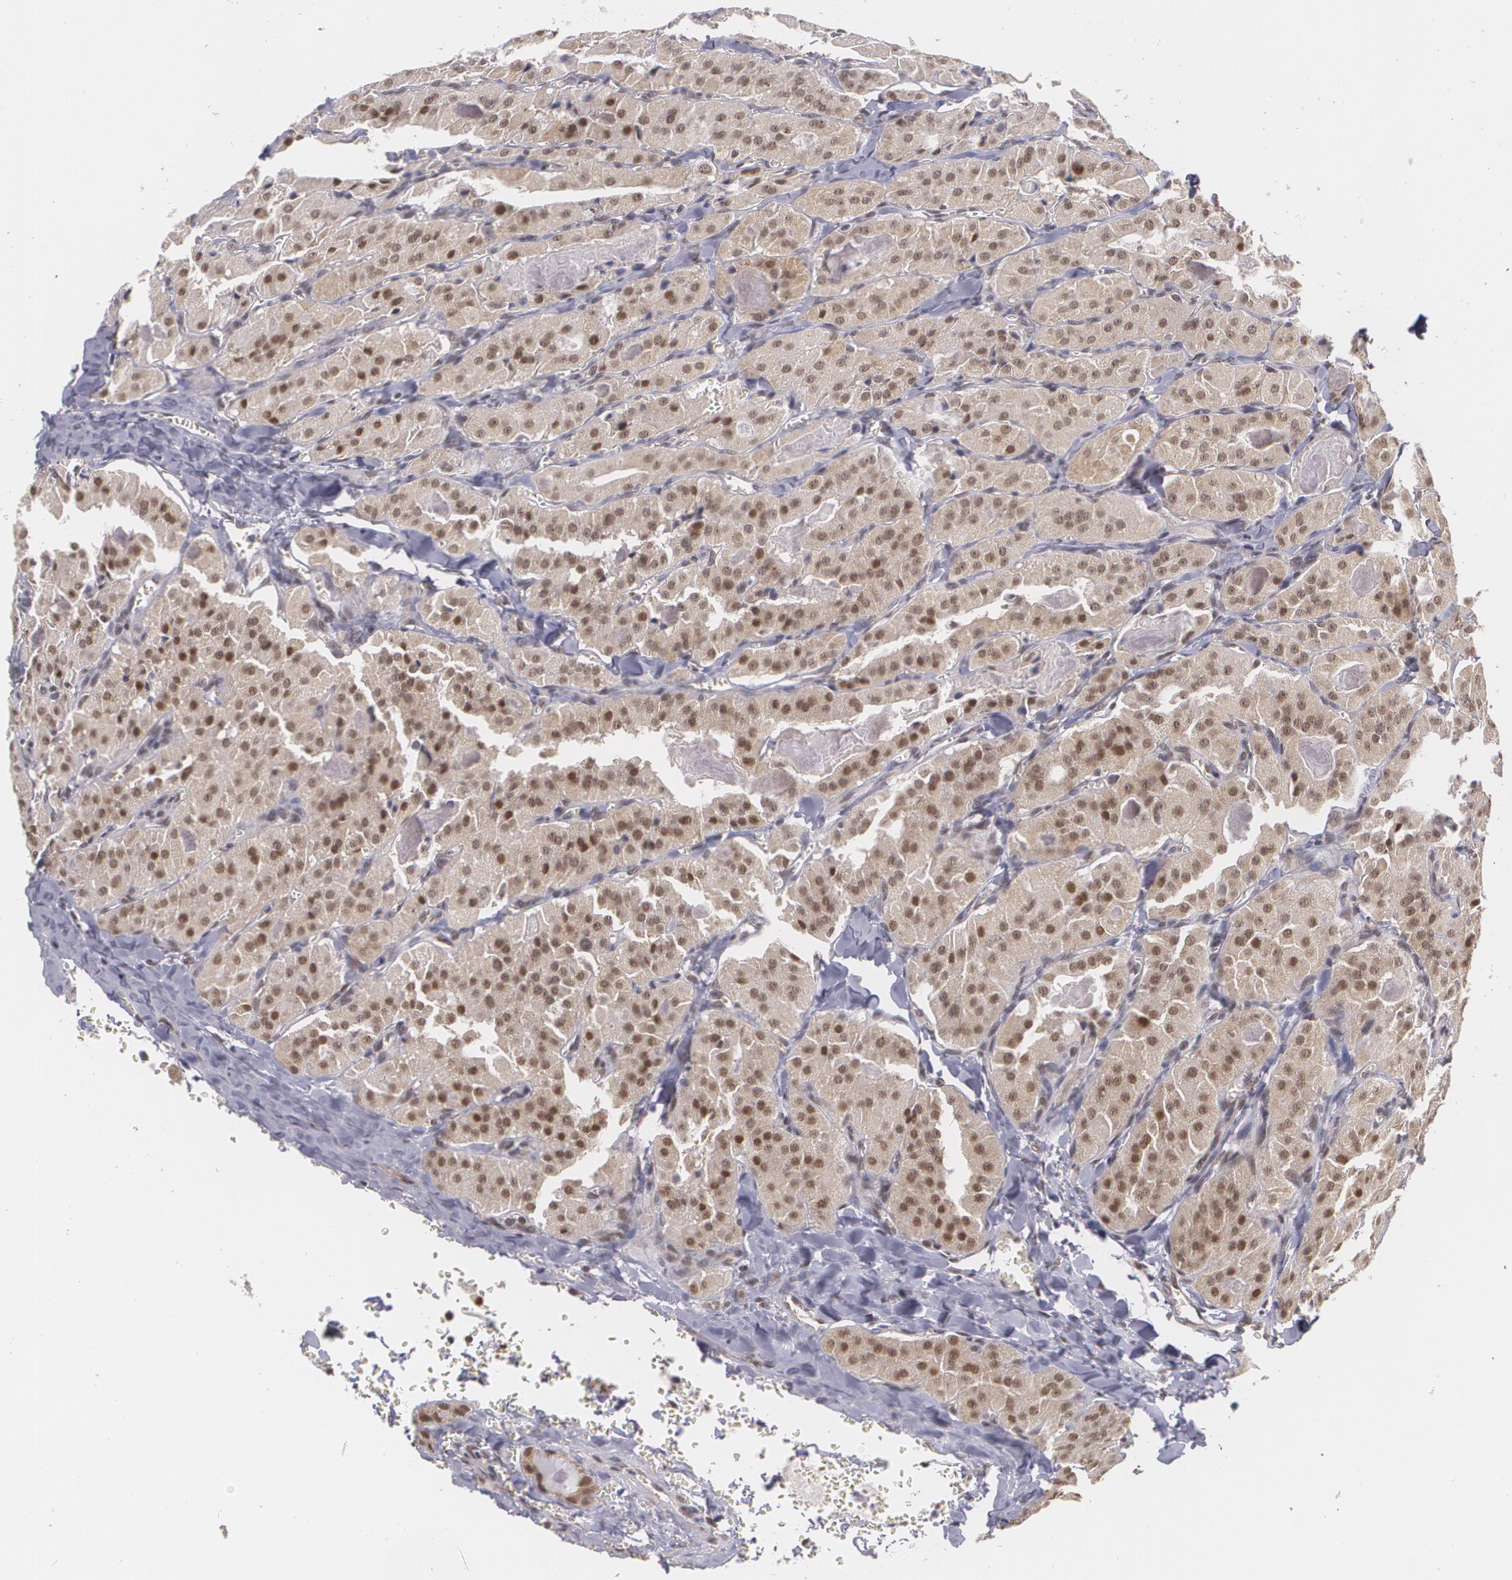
{"staining": {"intensity": "moderate", "quantity": ">75%", "location": "cytoplasmic/membranous,nuclear"}, "tissue": "thyroid cancer", "cell_type": "Tumor cells", "image_type": "cancer", "snomed": [{"axis": "morphology", "description": "Carcinoma, NOS"}, {"axis": "topography", "description": "Thyroid gland"}], "caption": "Thyroid carcinoma tissue displays moderate cytoplasmic/membranous and nuclear staining in about >75% of tumor cells, visualized by immunohistochemistry.", "gene": "ALX1", "patient": {"sex": "male", "age": 76}}